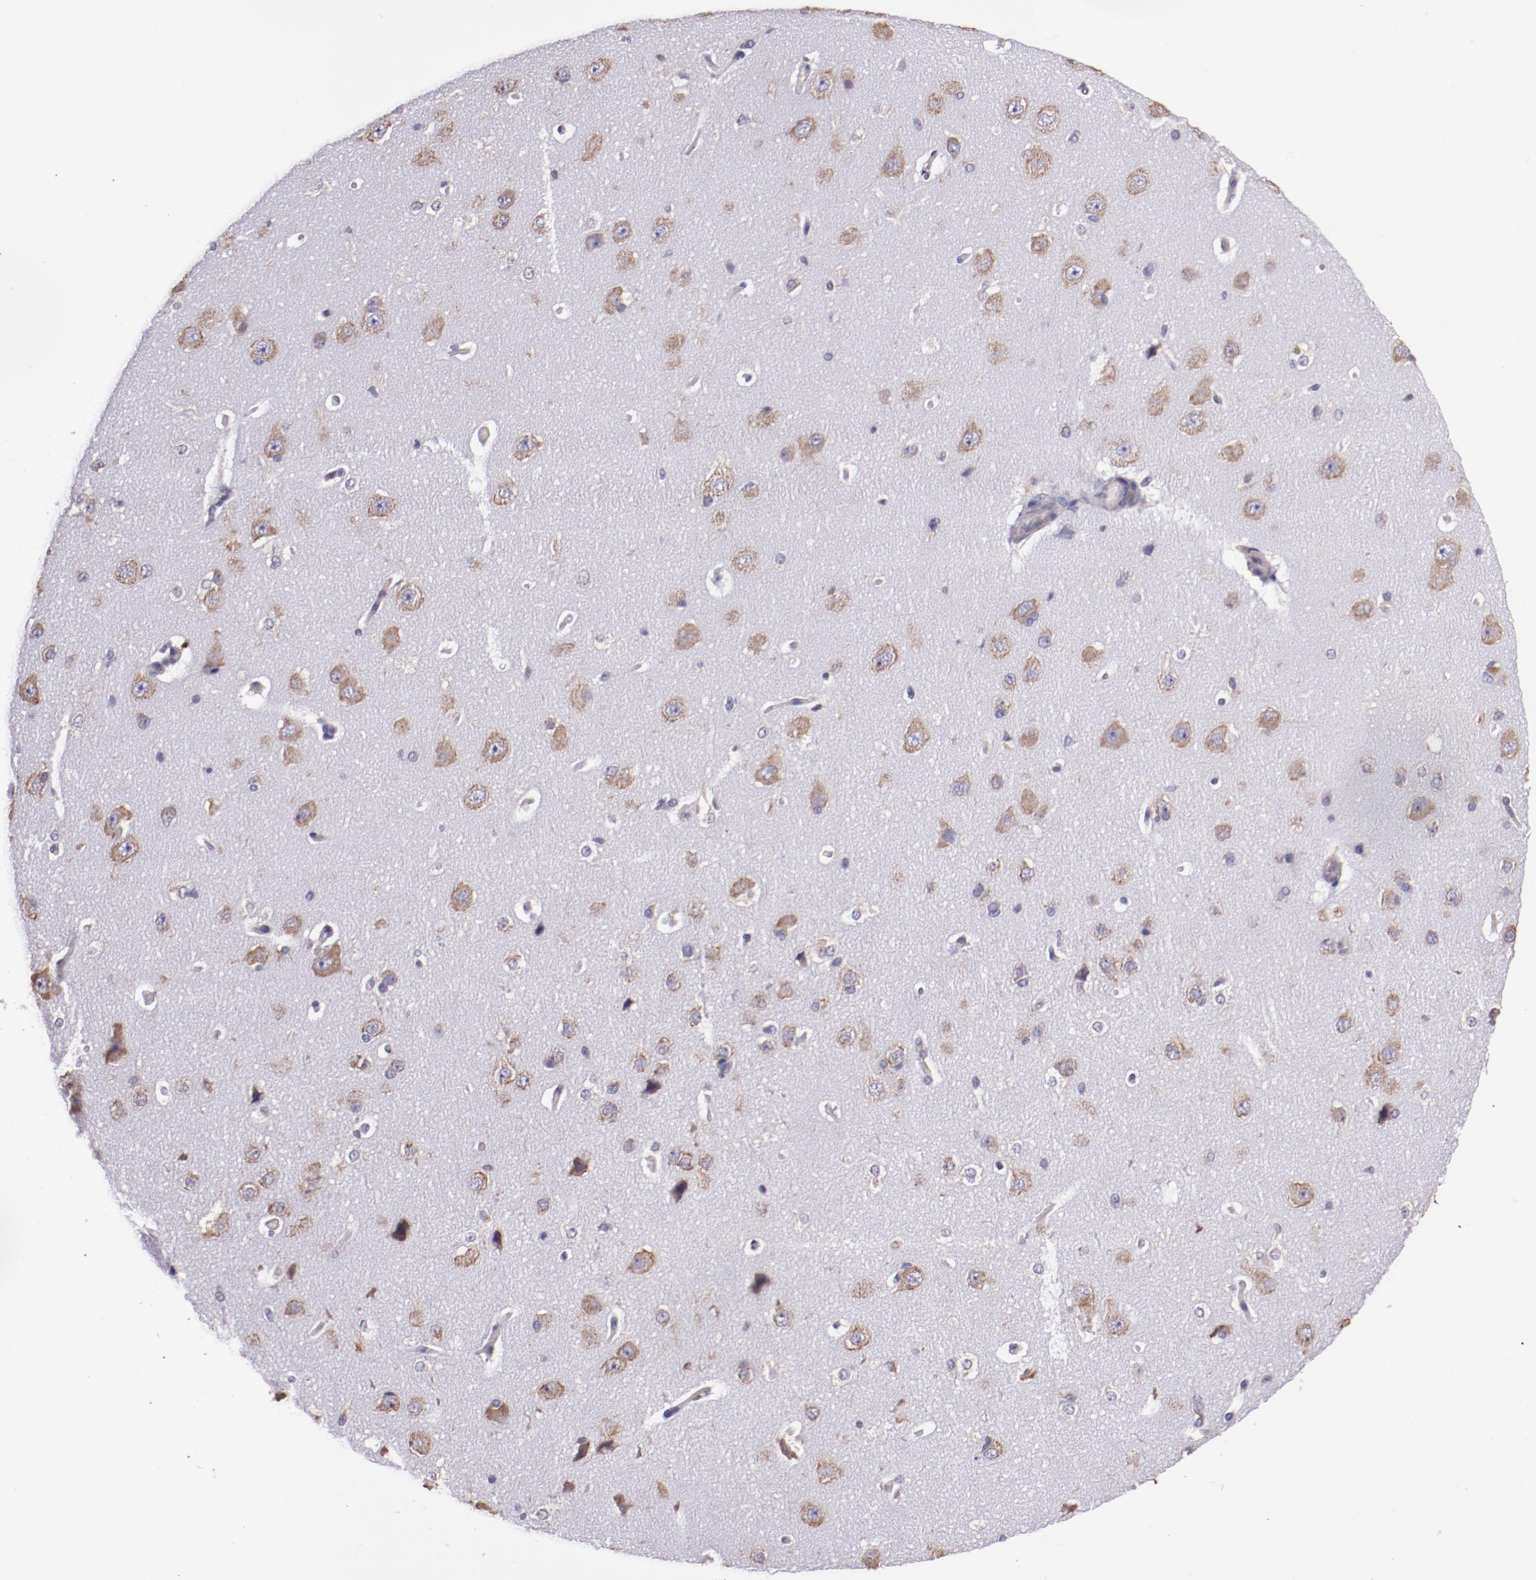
{"staining": {"intensity": "negative", "quantity": "none", "location": "none"}, "tissue": "cerebral cortex", "cell_type": "Endothelial cells", "image_type": "normal", "snomed": [{"axis": "morphology", "description": "Normal tissue, NOS"}, {"axis": "topography", "description": "Cerebral cortex"}], "caption": "The image exhibits no staining of endothelial cells in unremarkable cerebral cortex.", "gene": "ELF1", "patient": {"sex": "female", "age": 45}}